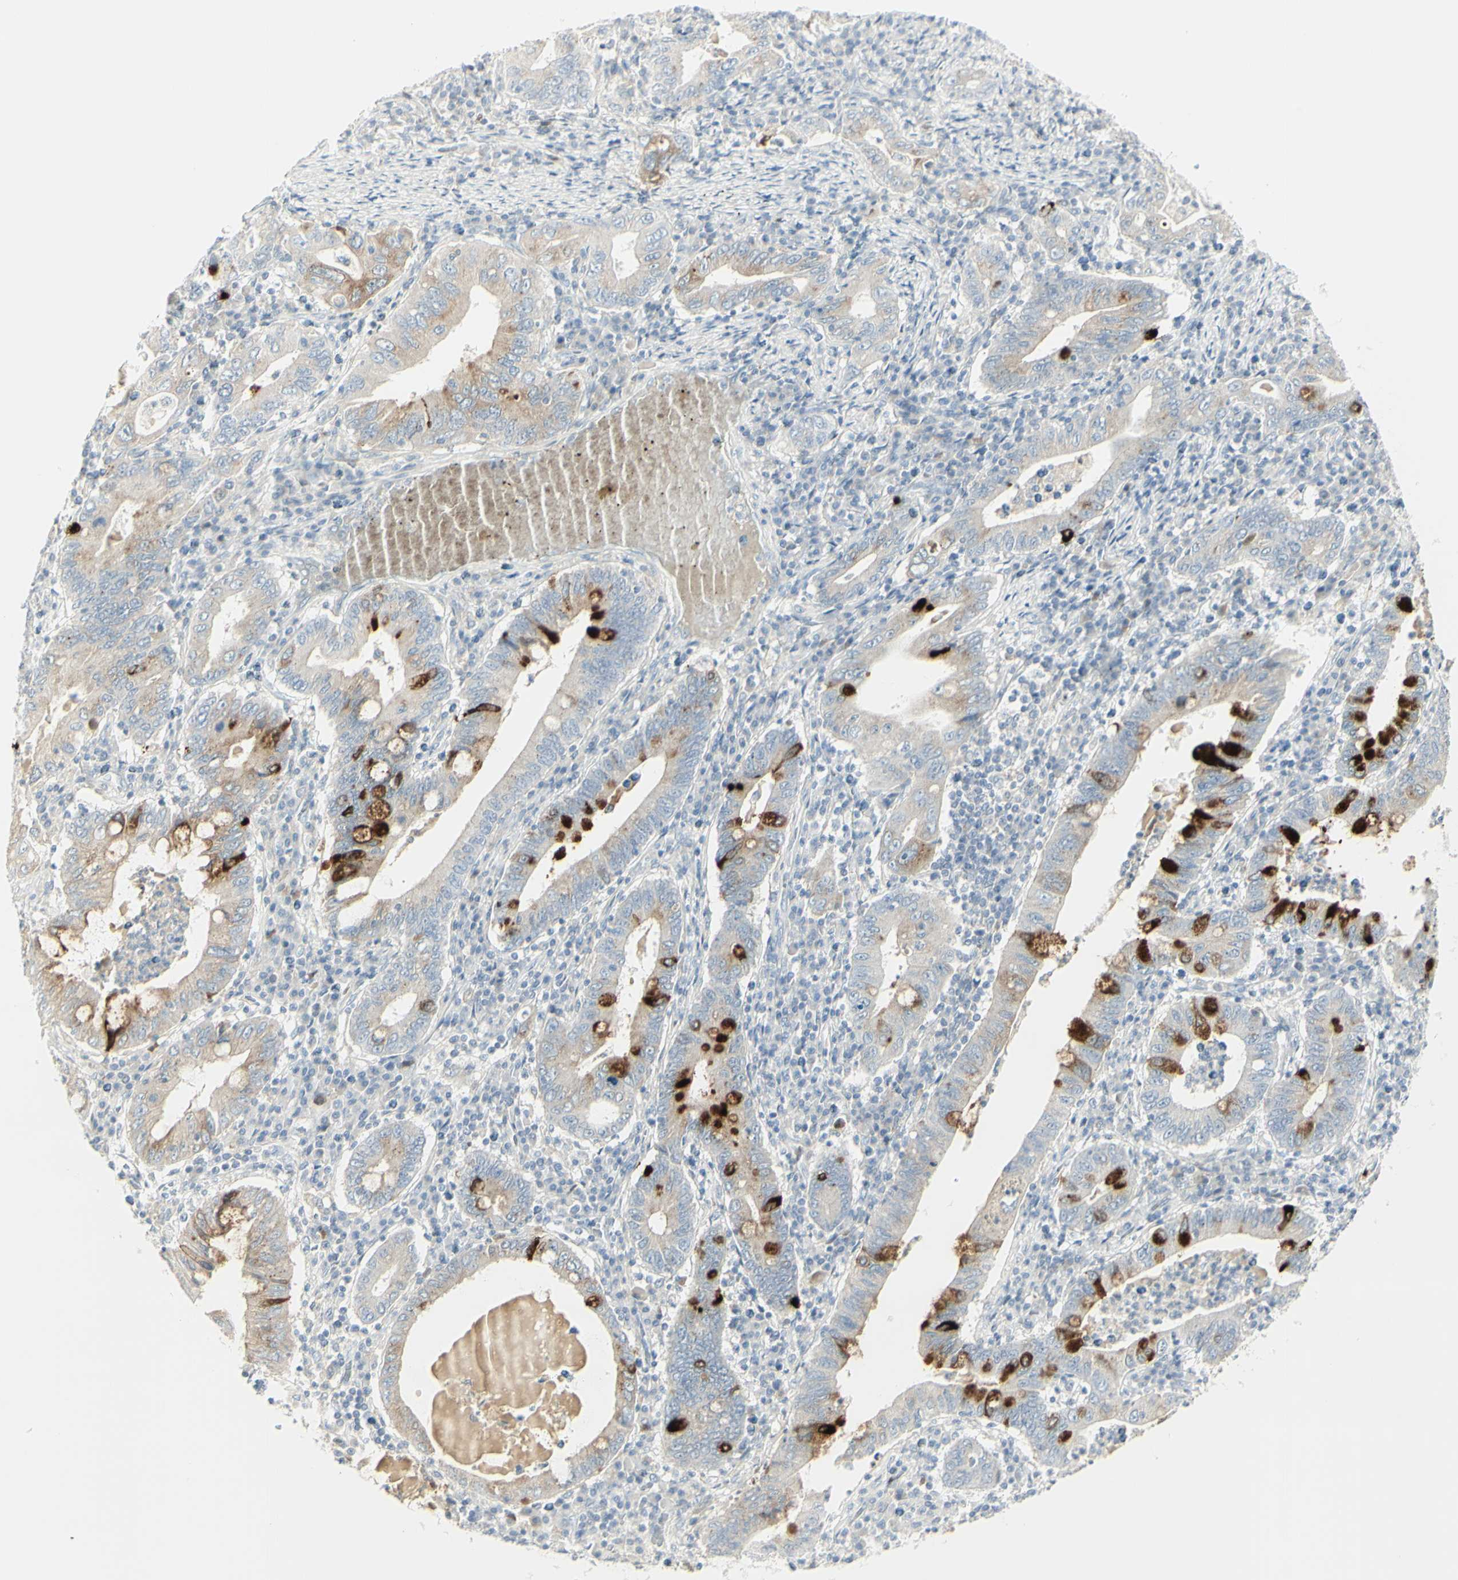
{"staining": {"intensity": "strong", "quantity": "<25%", "location": "cytoplasmic/membranous"}, "tissue": "stomach cancer", "cell_type": "Tumor cells", "image_type": "cancer", "snomed": [{"axis": "morphology", "description": "Normal tissue, NOS"}, {"axis": "morphology", "description": "Adenocarcinoma, NOS"}, {"axis": "topography", "description": "Esophagus"}, {"axis": "topography", "description": "Stomach, upper"}, {"axis": "topography", "description": "Peripheral nerve tissue"}], "caption": "Immunohistochemical staining of adenocarcinoma (stomach) exhibits medium levels of strong cytoplasmic/membranous protein staining in approximately <25% of tumor cells.", "gene": "MDK", "patient": {"sex": "male", "age": 62}}